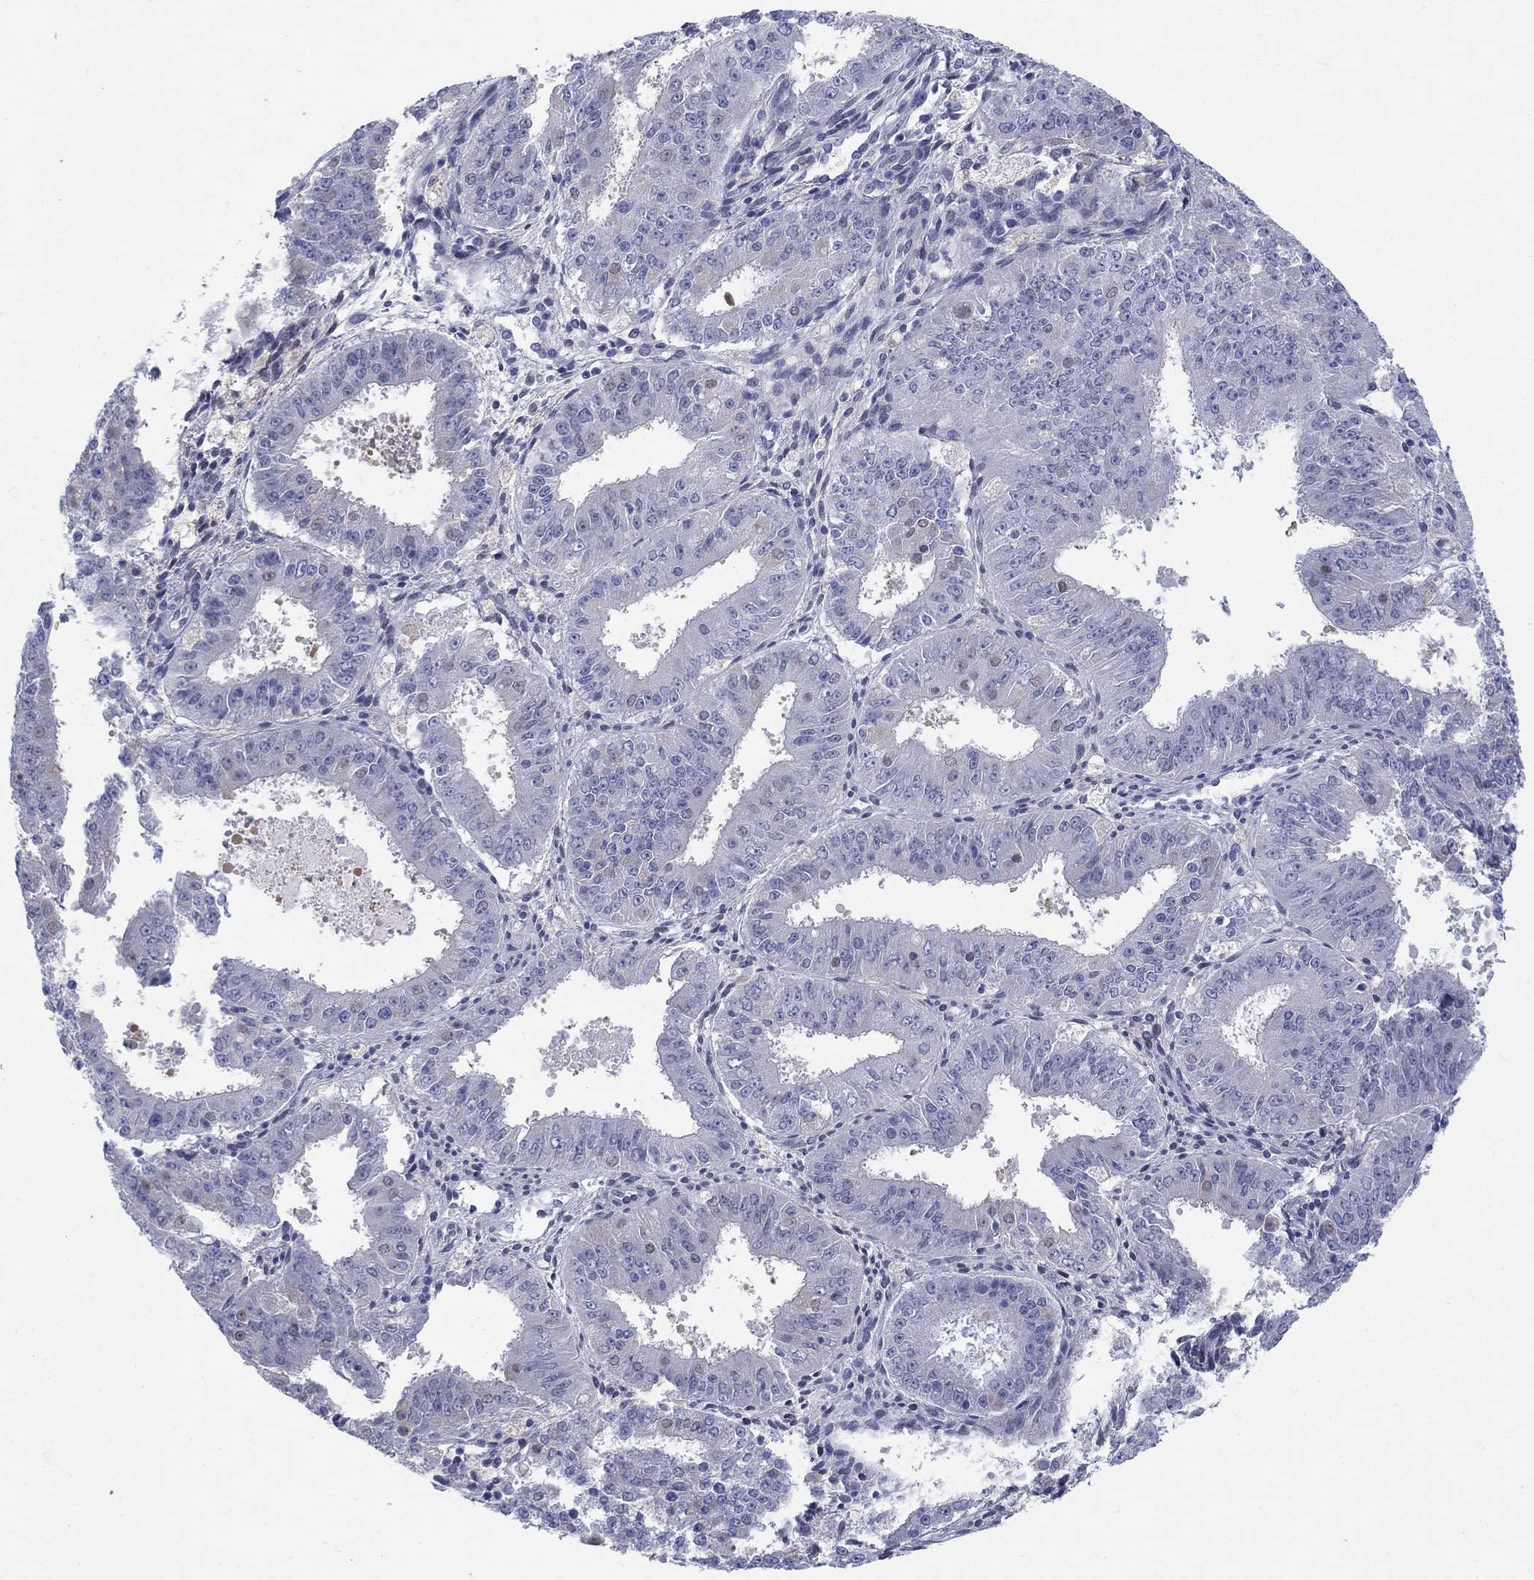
{"staining": {"intensity": "negative", "quantity": "none", "location": "none"}, "tissue": "ovarian cancer", "cell_type": "Tumor cells", "image_type": "cancer", "snomed": [{"axis": "morphology", "description": "Carcinoma, endometroid"}, {"axis": "topography", "description": "Ovary"}], "caption": "Ovarian cancer was stained to show a protein in brown. There is no significant staining in tumor cells.", "gene": "EGFLAM", "patient": {"sex": "female", "age": 42}}